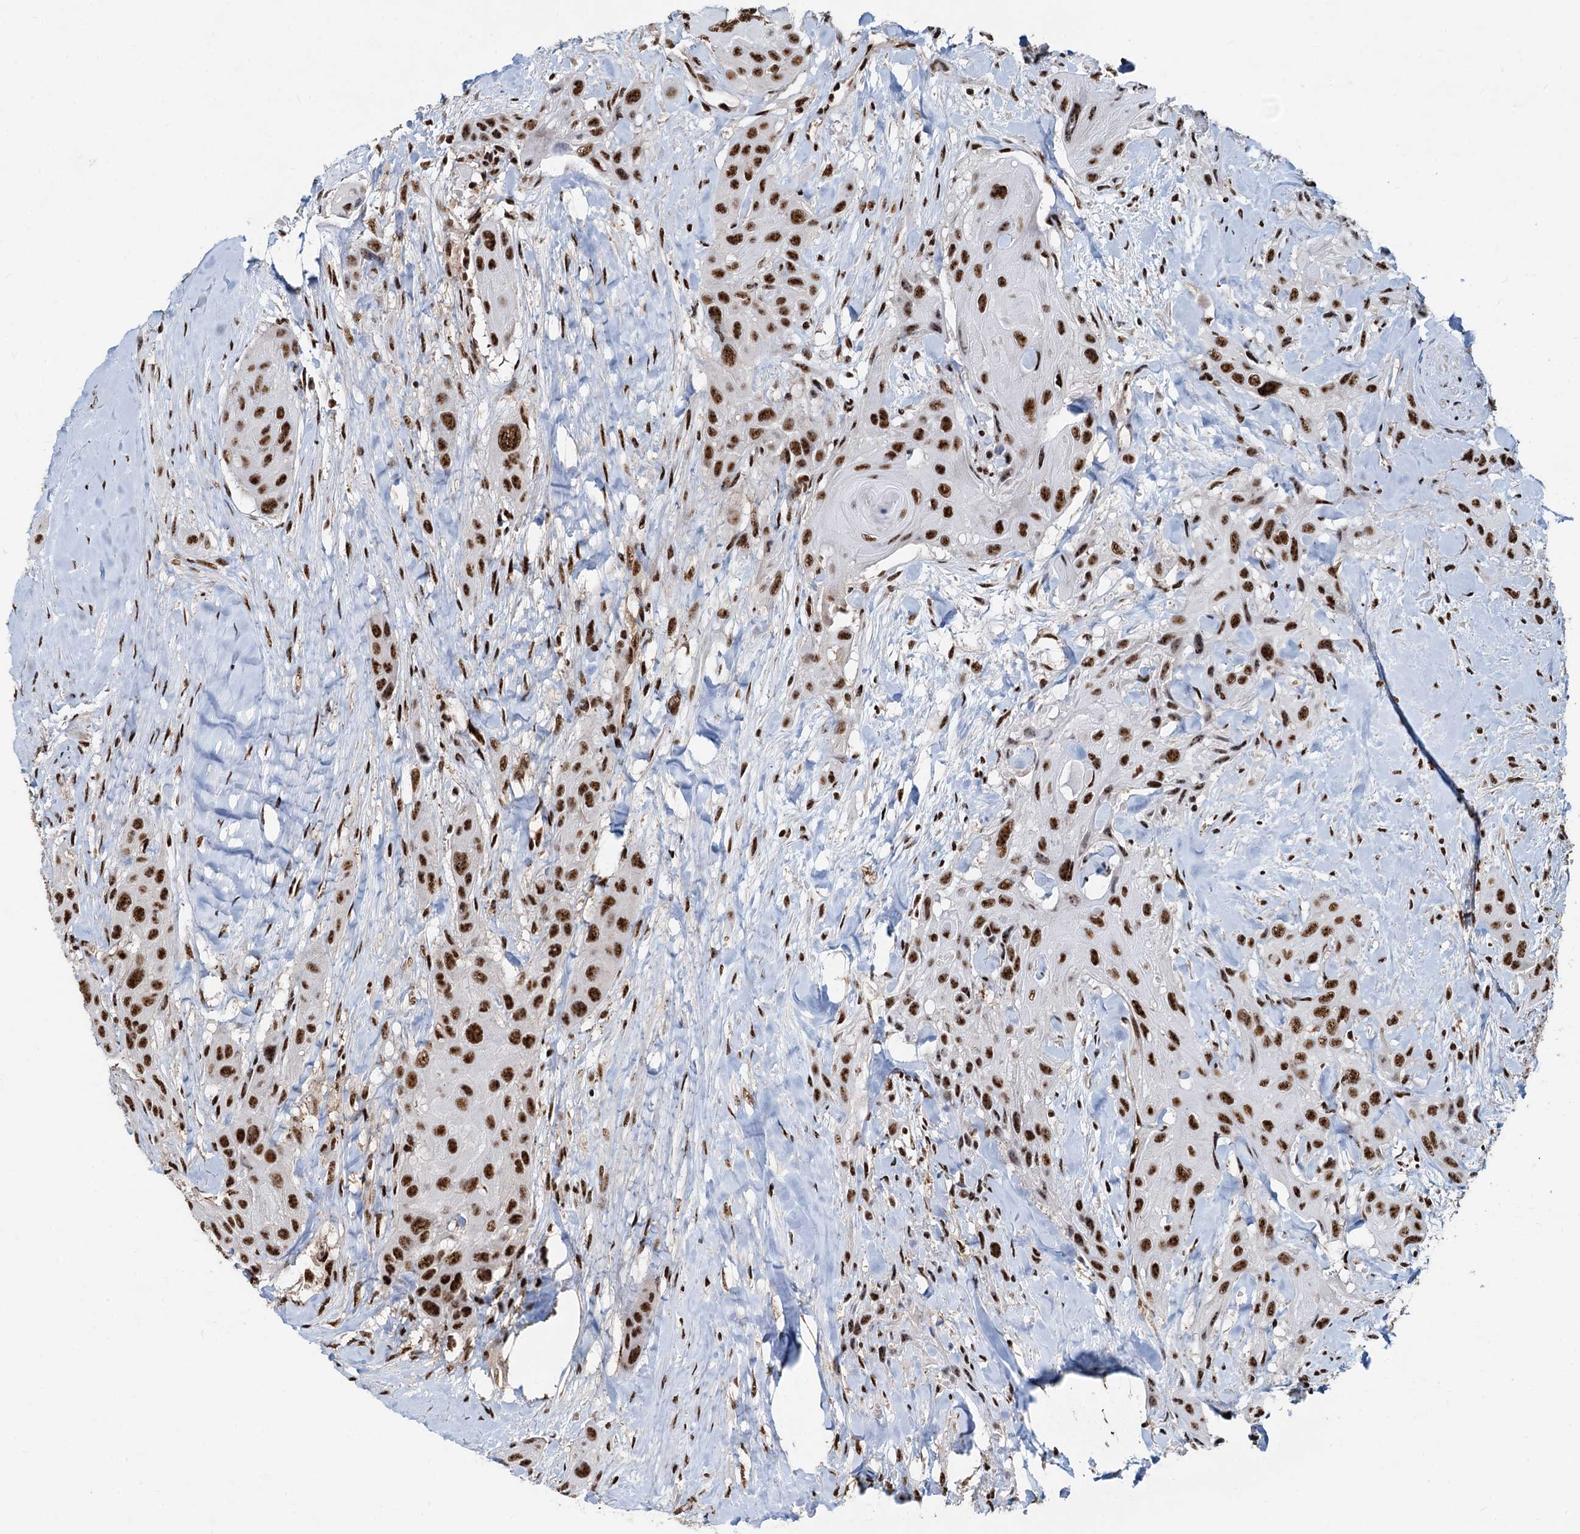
{"staining": {"intensity": "strong", "quantity": ">75%", "location": "nuclear"}, "tissue": "head and neck cancer", "cell_type": "Tumor cells", "image_type": "cancer", "snomed": [{"axis": "morphology", "description": "Squamous cell carcinoma, NOS"}, {"axis": "topography", "description": "Head-Neck"}], "caption": "Head and neck squamous cell carcinoma stained for a protein (brown) shows strong nuclear positive expression in approximately >75% of tumor cells.", "gene": "RBM26", "patient": {"sex": "male", "age": 81}}